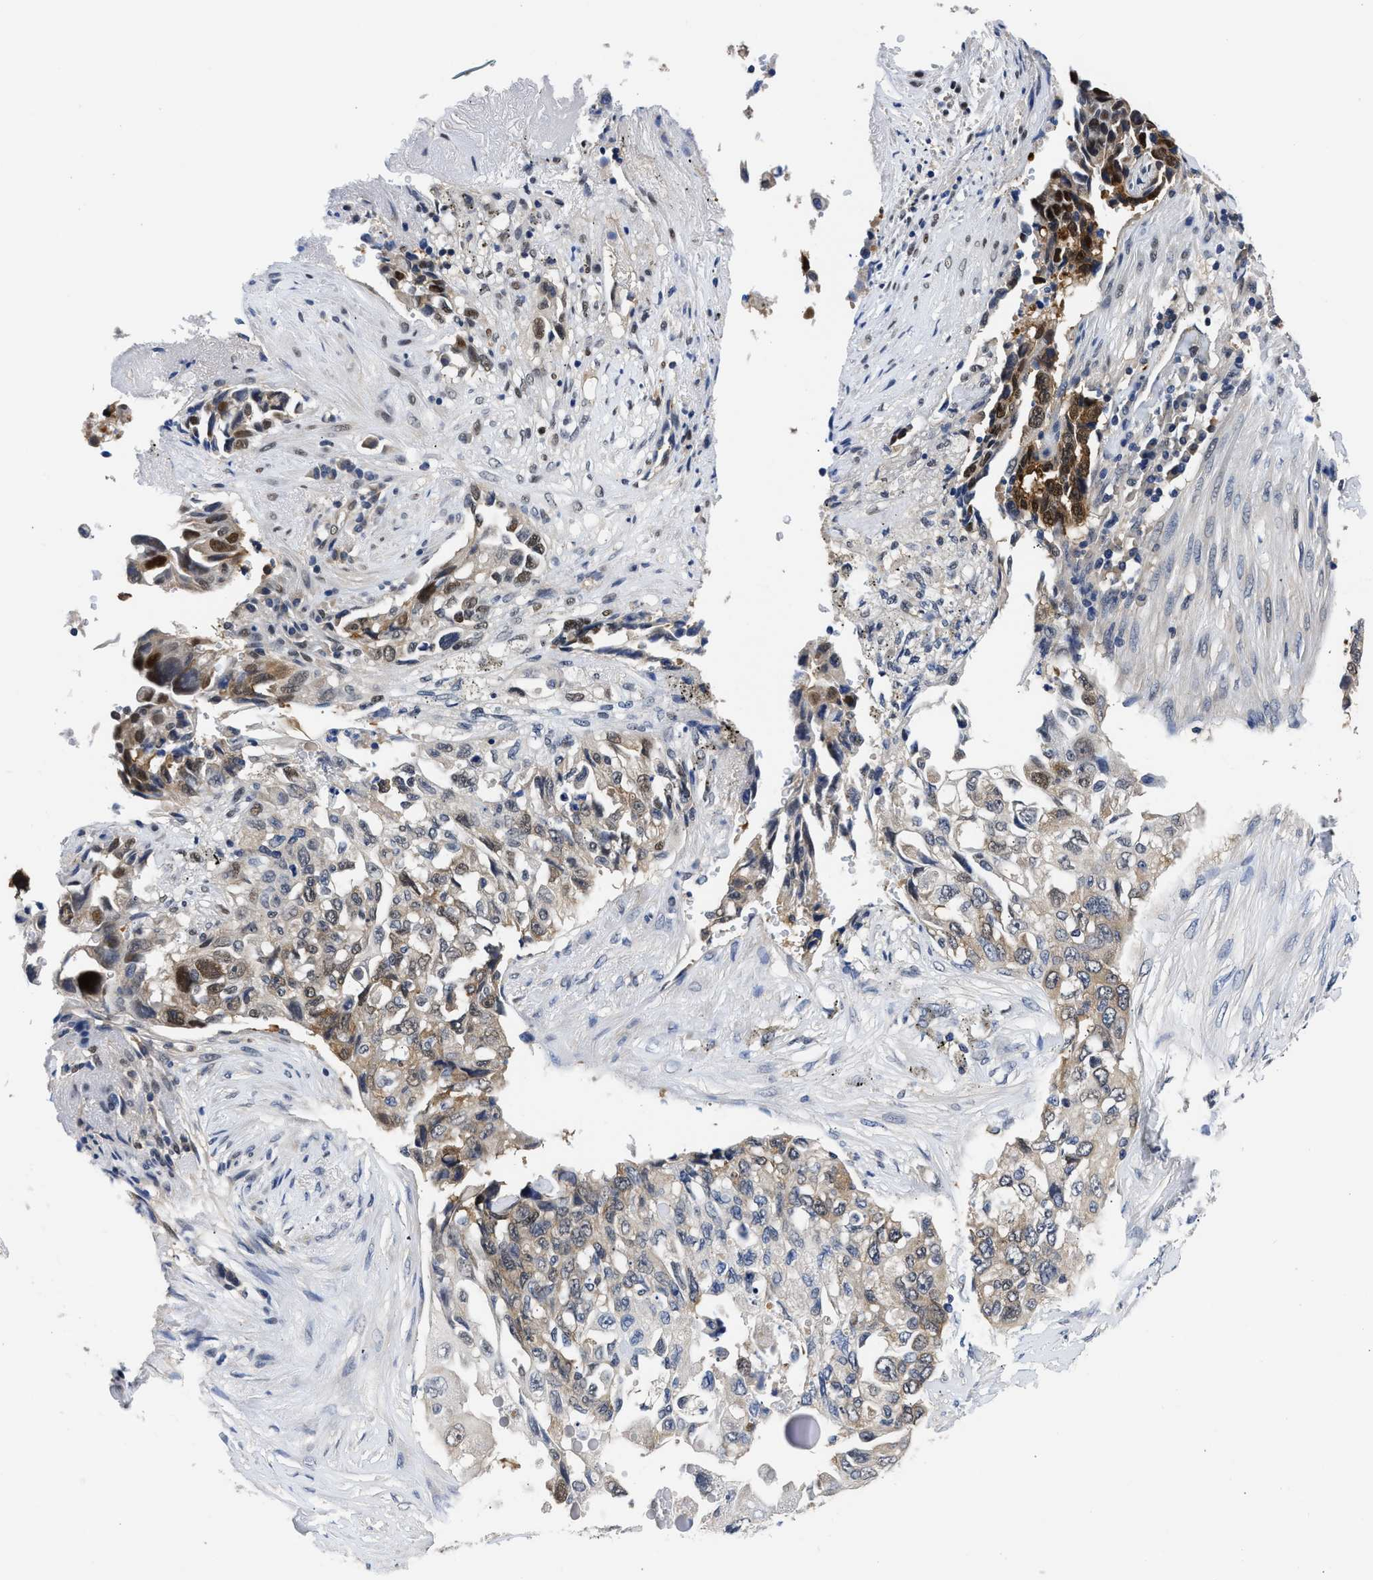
{"staining": {"intensity": "moderate", "quantity": "<25%", "location": "cytoplasmic/membranous,nuclear"}, "tissue": "lung cancer", "cell_type": "Tumor cells", "image_type": "cancer", "snomed": [{"axis": "morphology", "description": "Adenocarcinoma, NOS"}, {"axis": "topography", "description": "Lung"}], "caption": "Immunohistochemistry (IHC) image of neoplastic tissue: lung adenocarcinoma stained using immunohistochemistry demonstrates low levels of moderate protein expression localized specifically in the cytoplasmic/membranous and nuclear of tumor cells, appearing as a cytoplasmic/membranous and nuclear brown color.", "gene": "XPO5", "patient": {"sex": "female", "age": 51}}